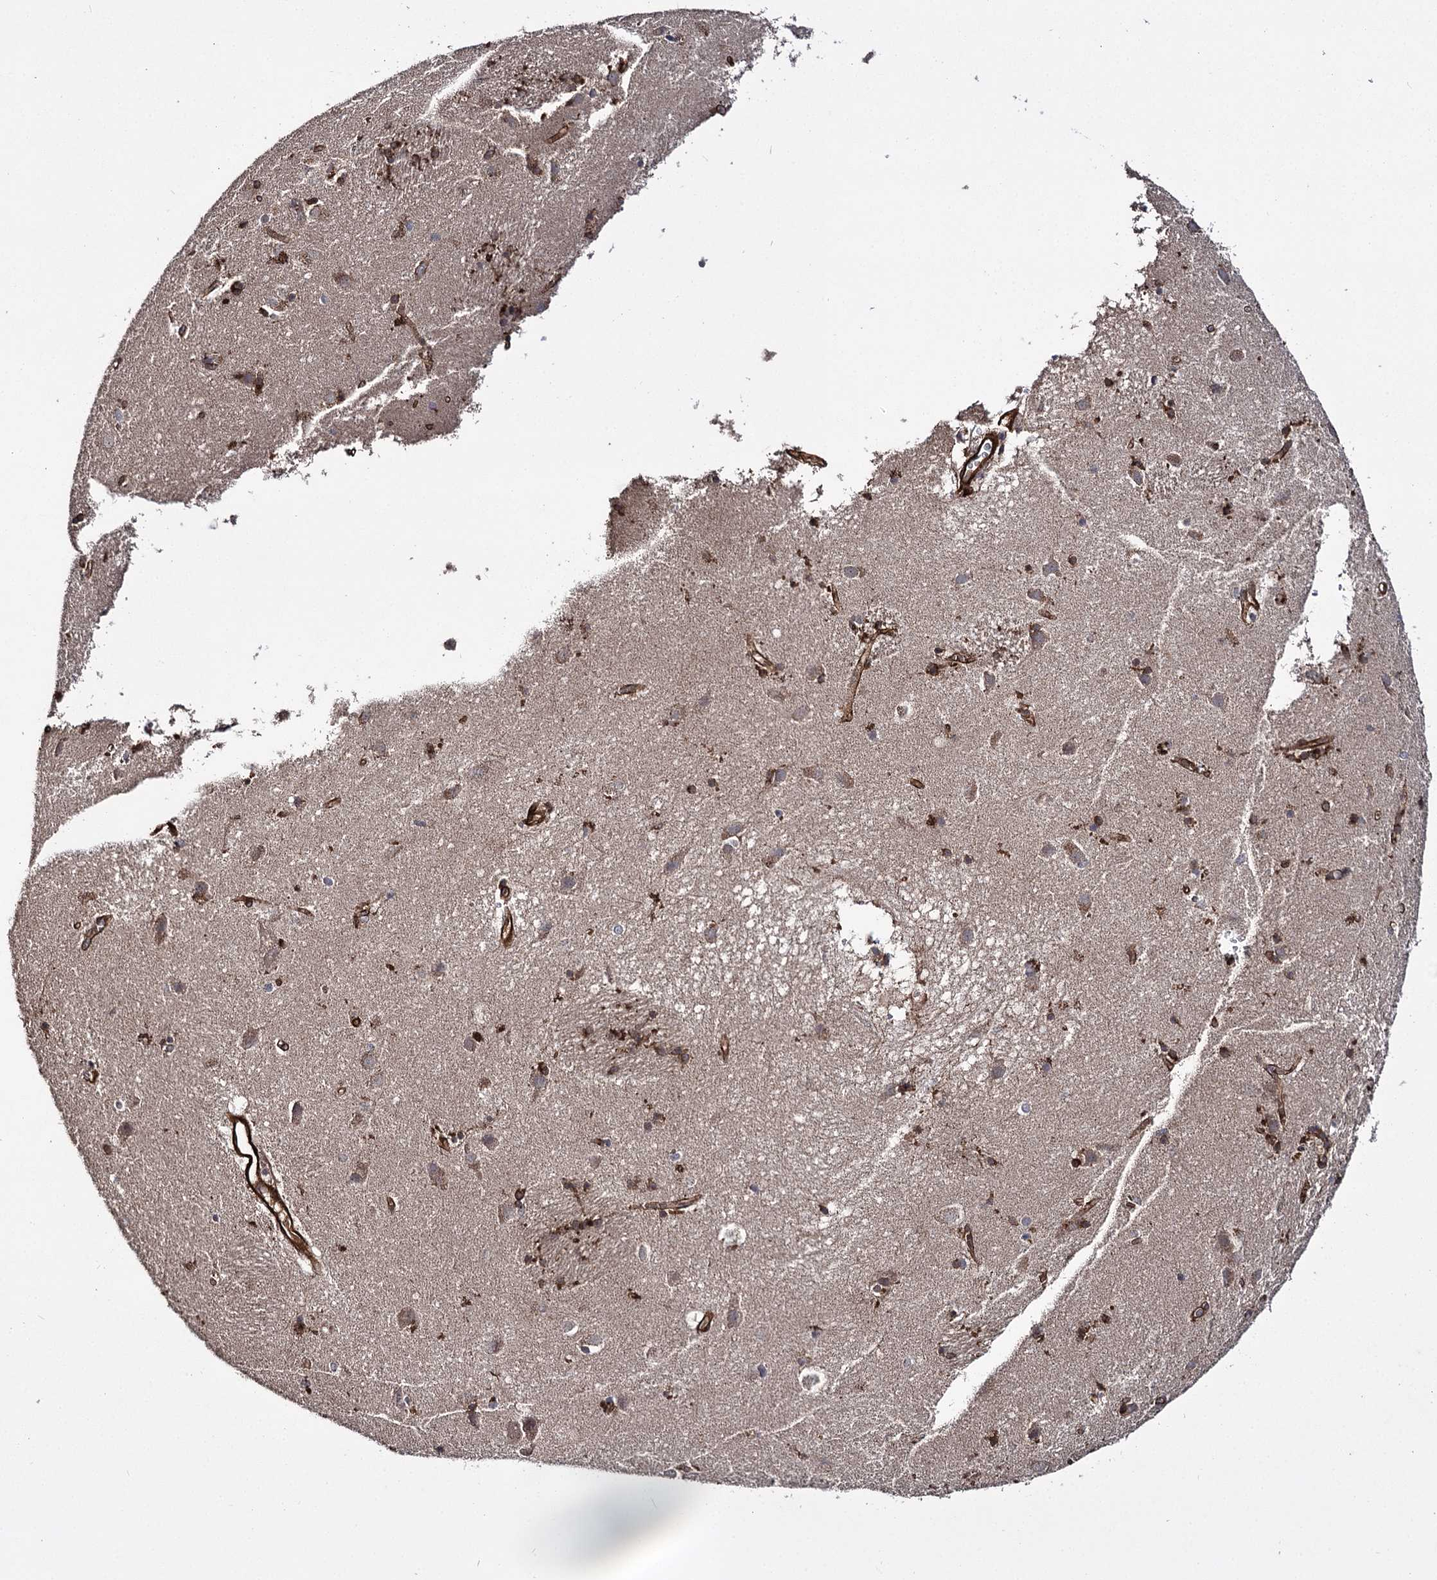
{"staining": {"intensity": "weak", "quantity": ">75%", "location": "cytoplasmic/membranous"}, "tissue": "caudate", "cell_type": "Glial cells", "image_type": "normal", "snomed": [{"axis": "morphology", "description": "Normal tissue, NOS"}, {"axis": "topography", "description": "Lateral ventricle wall"}], "caption": "Glial cells demonstrate low levels of weak cytoplasmic/membranous expression in about >75% of cells in unremarkable caudate.", "gene": "MYO1C", "patient": {"sex": "male", "age": 70}}